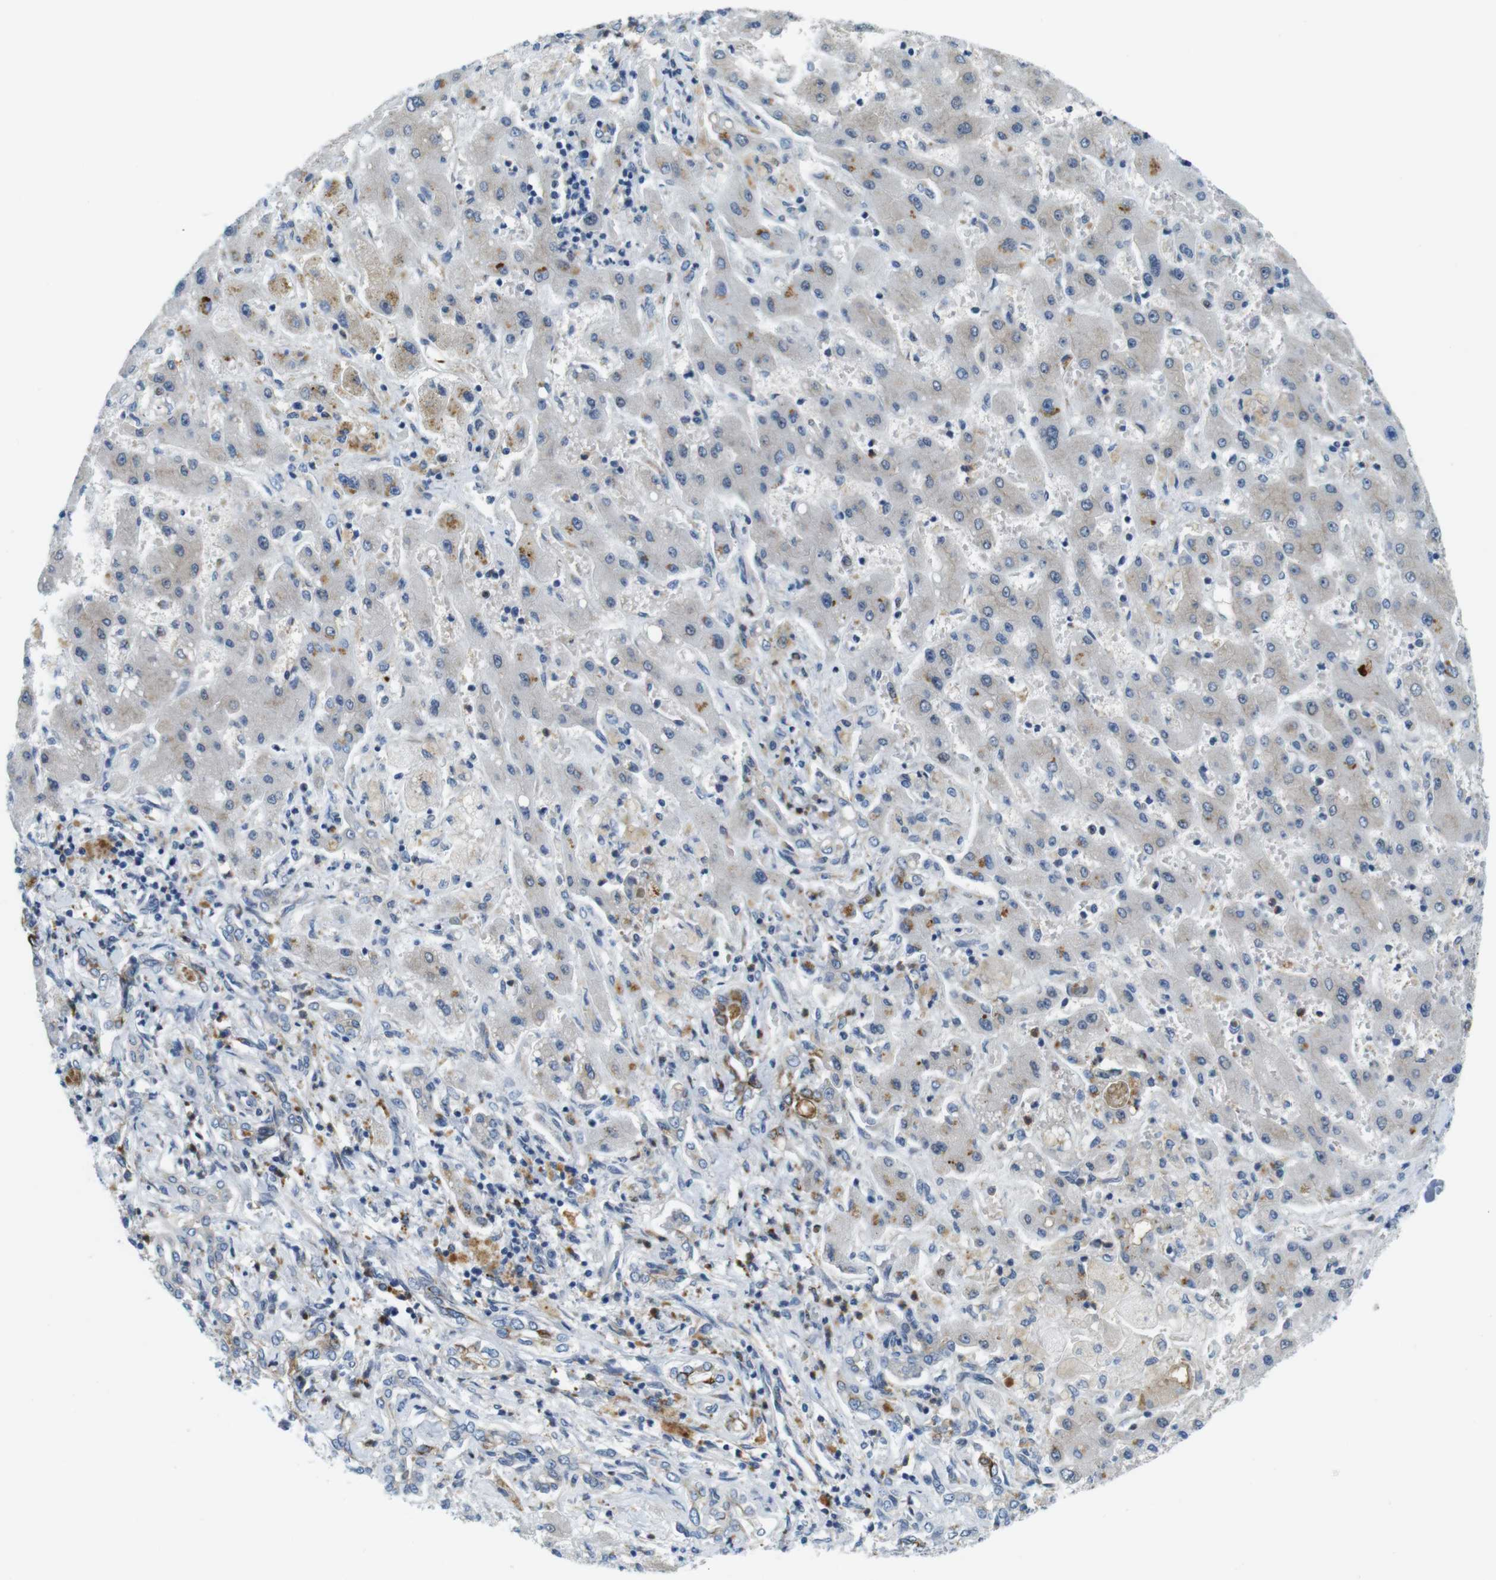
{"staining": {"intensity": "negative", "quantity": "none", "location": "none"}, "tissue": "liver cancer", "cell_type": "Tumor cells", "image_type": "cancer", "snomed": [{"axis": "morphology", "description": "Cholangiocarcinoma"}, {"axis": "topography", "description": "Liver"}], "caption": "Tumor cells are negative for protein expression in human liver cancer (cholangiocarcinoma).", "gene": "ZDHHC3", "patient": {"sex": "male", "age": 50}}